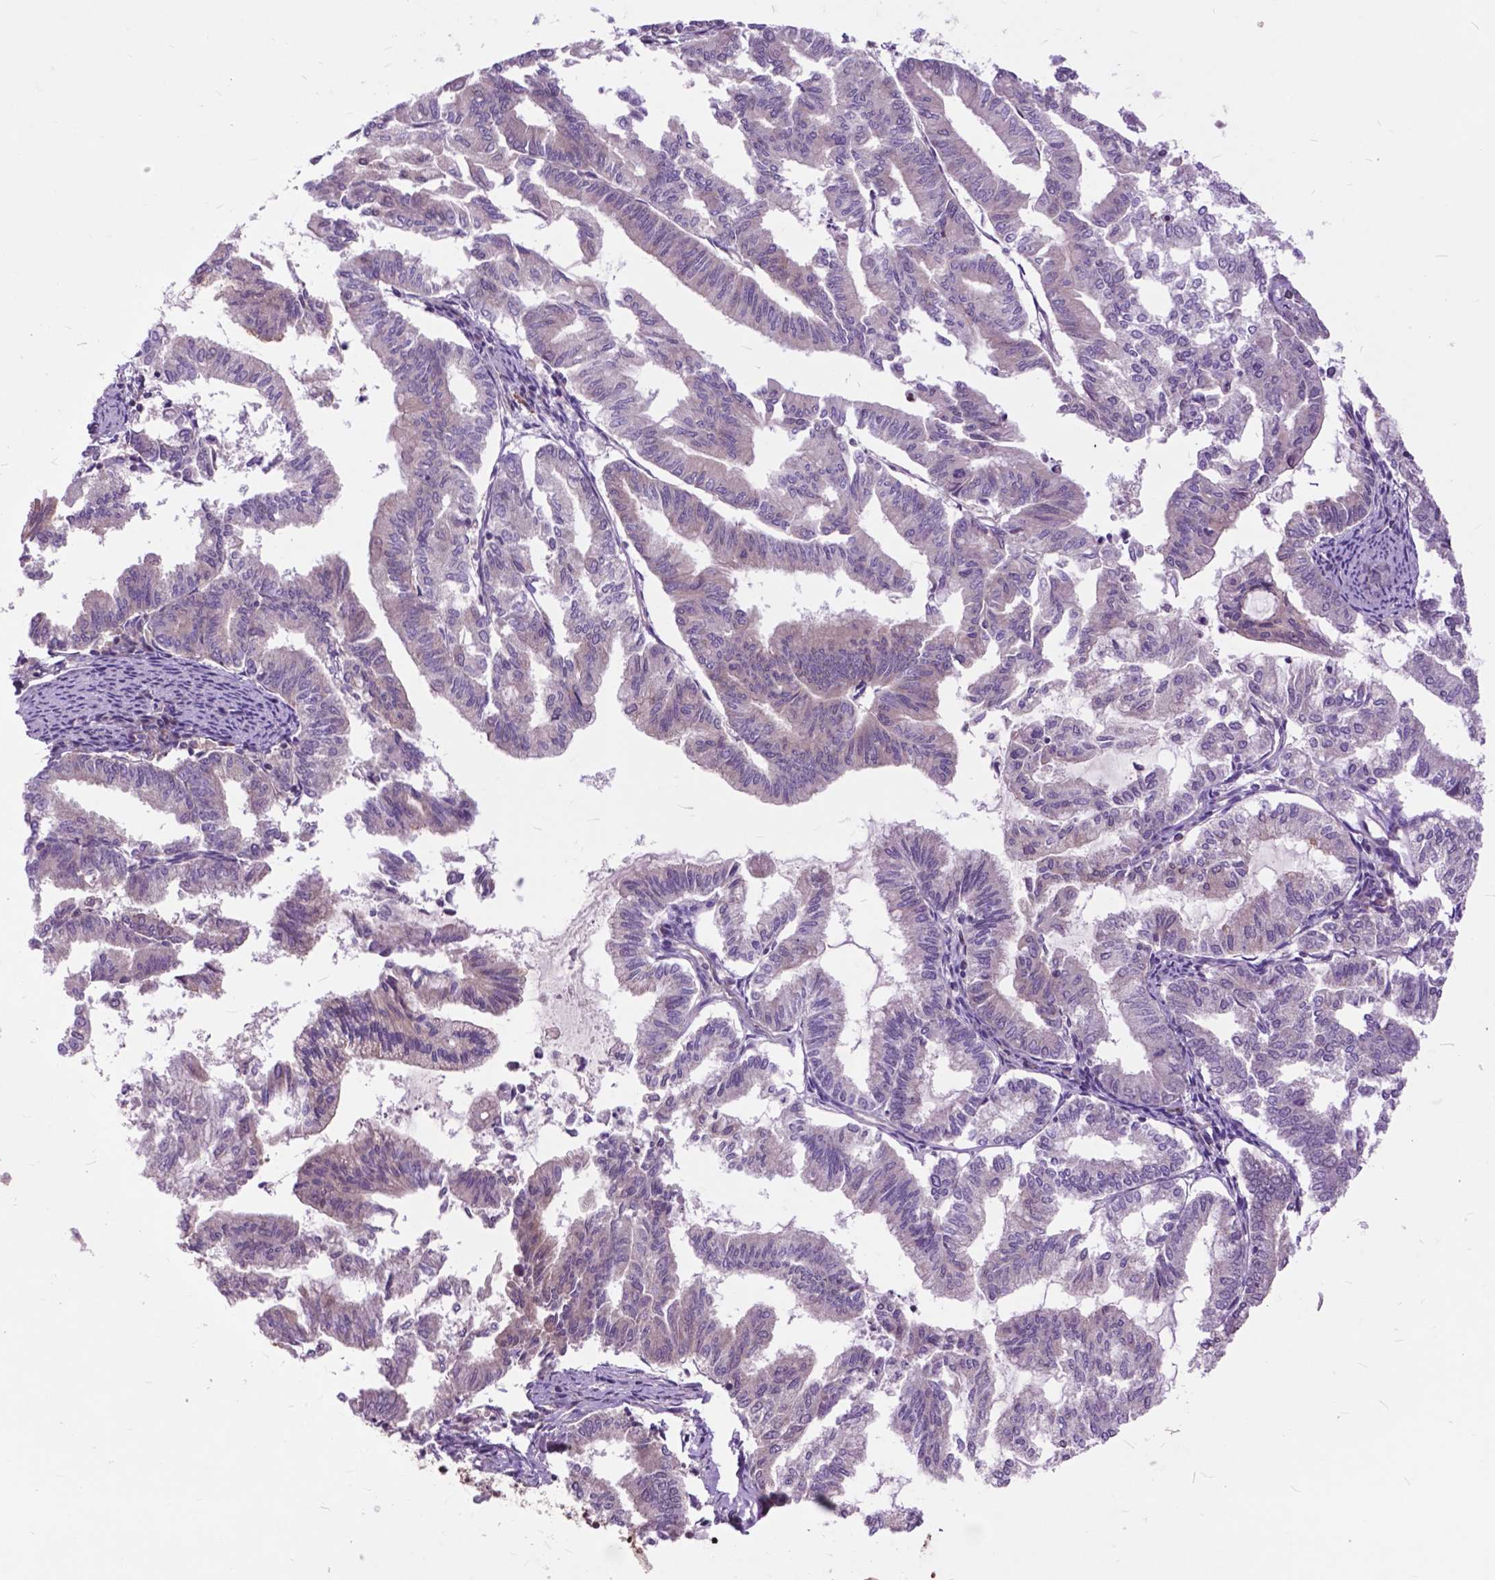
{"staining": {"intensity": "weak", "quantity": "25%-75%", "location": "cytoplasmic/membranous"}, "tissue": "endometrial cancer", "cell_type": "Tumor cells", "image_type": "cancer", "snomed": [{"axis": "morphology", "description": "Adenocarcinoma, NOS"}, {"axis": "topography", "description": "Endometrium"}], "caption": "Brown immunohistochemical staining in endometrial cancer displays weak cytoplasmic/membranous staining in approximately 25%-75% of tumor cells. (IHC, brightfield microscopy, high magnification).", "gene": "ARAF", "patient": {"sex": "female", "age": 79}}